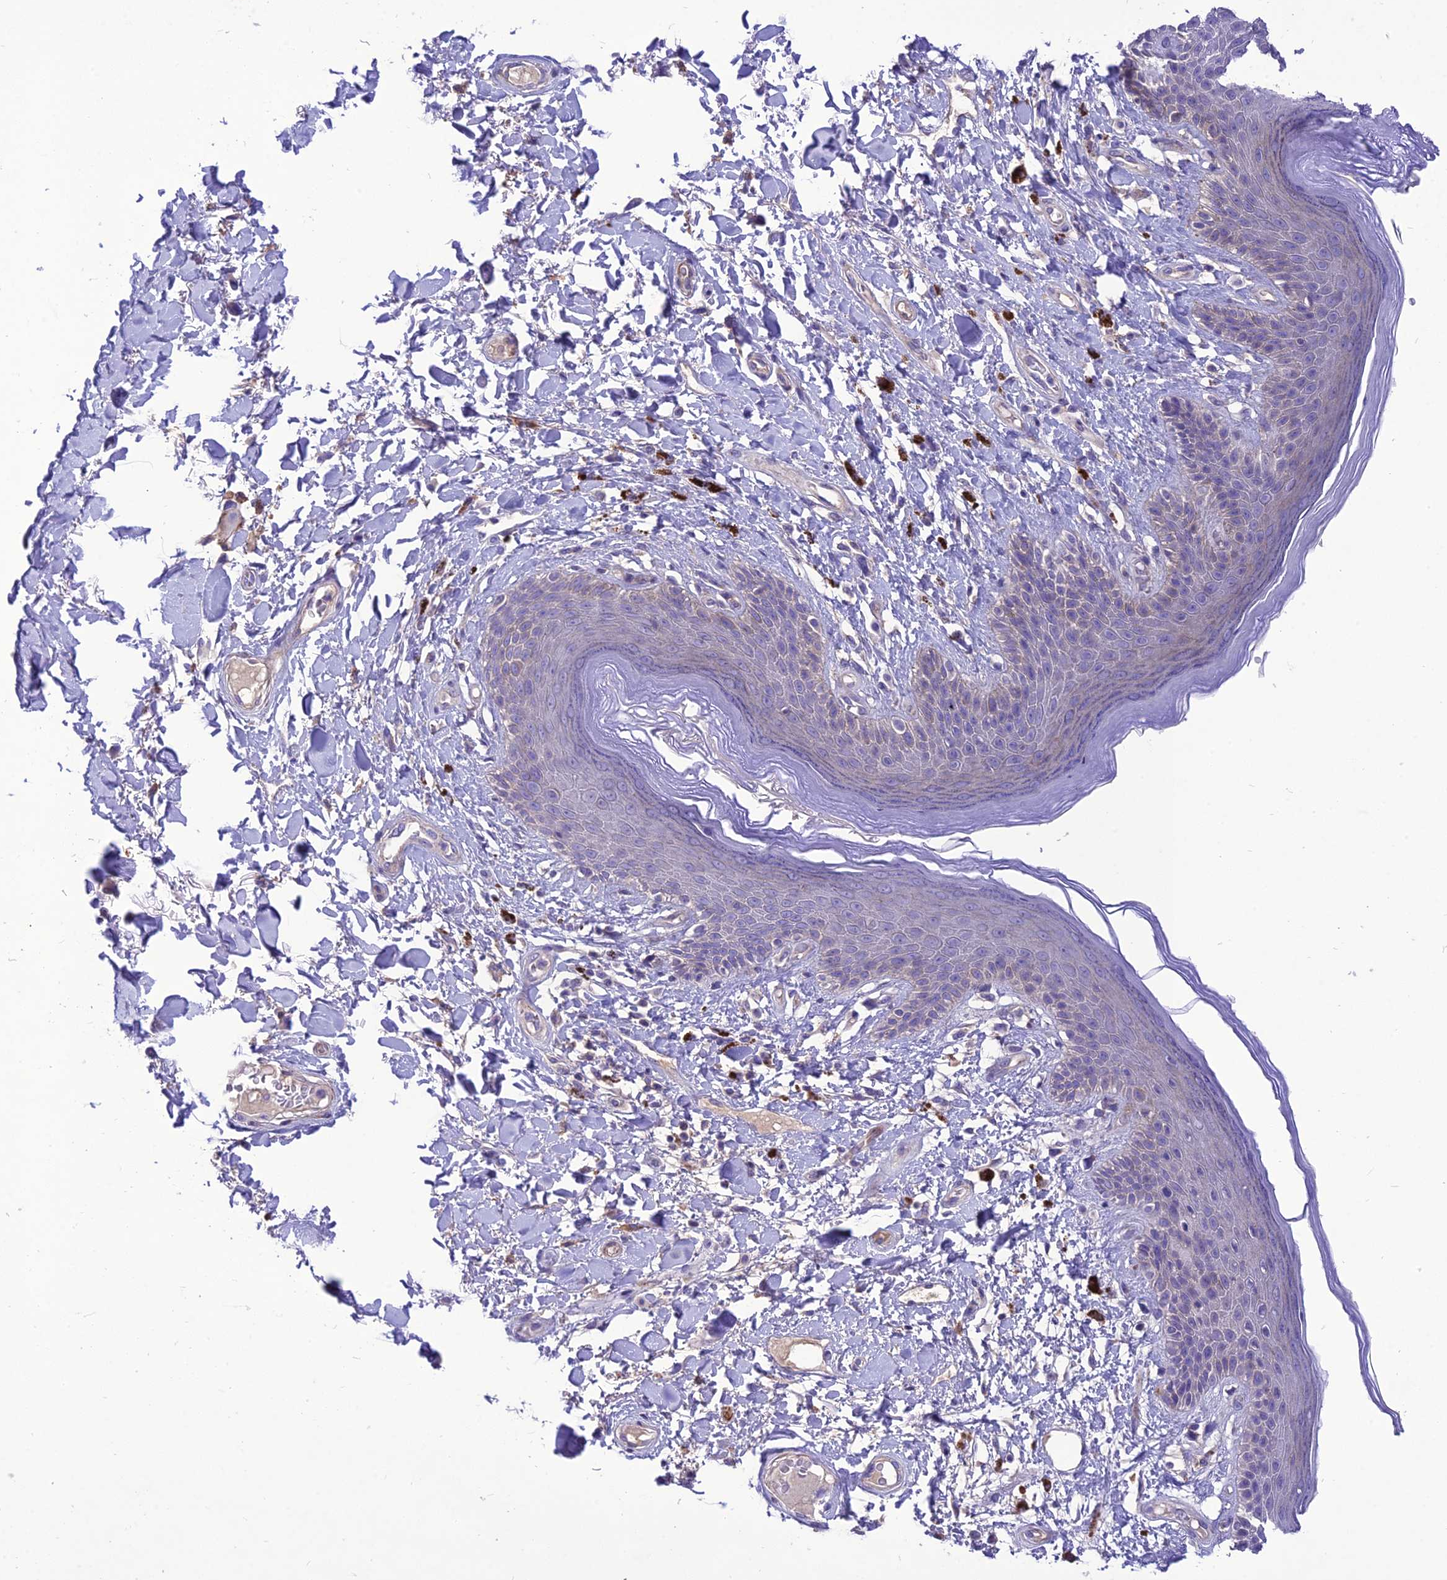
{"staining": {"intensity": "weak", "quantity": "<25%", "location": "cytoplasmic/membranous"}, "tissue": "skin", "cell_type": "Epidermal cells", "image_type": "normal", "snomed": [{"axis": "morphology", "description": "Normal tissue, NOS"}, {"axis": "topography", "description": "Anal"}], "caption": "Immunohistochemistry (IHC) micrograph of normal skin stained for a protein (brown), which displays no expression in epidermal cells.", "gene": "TEKT3", "patient": {"sex": "female", "age": 78}}